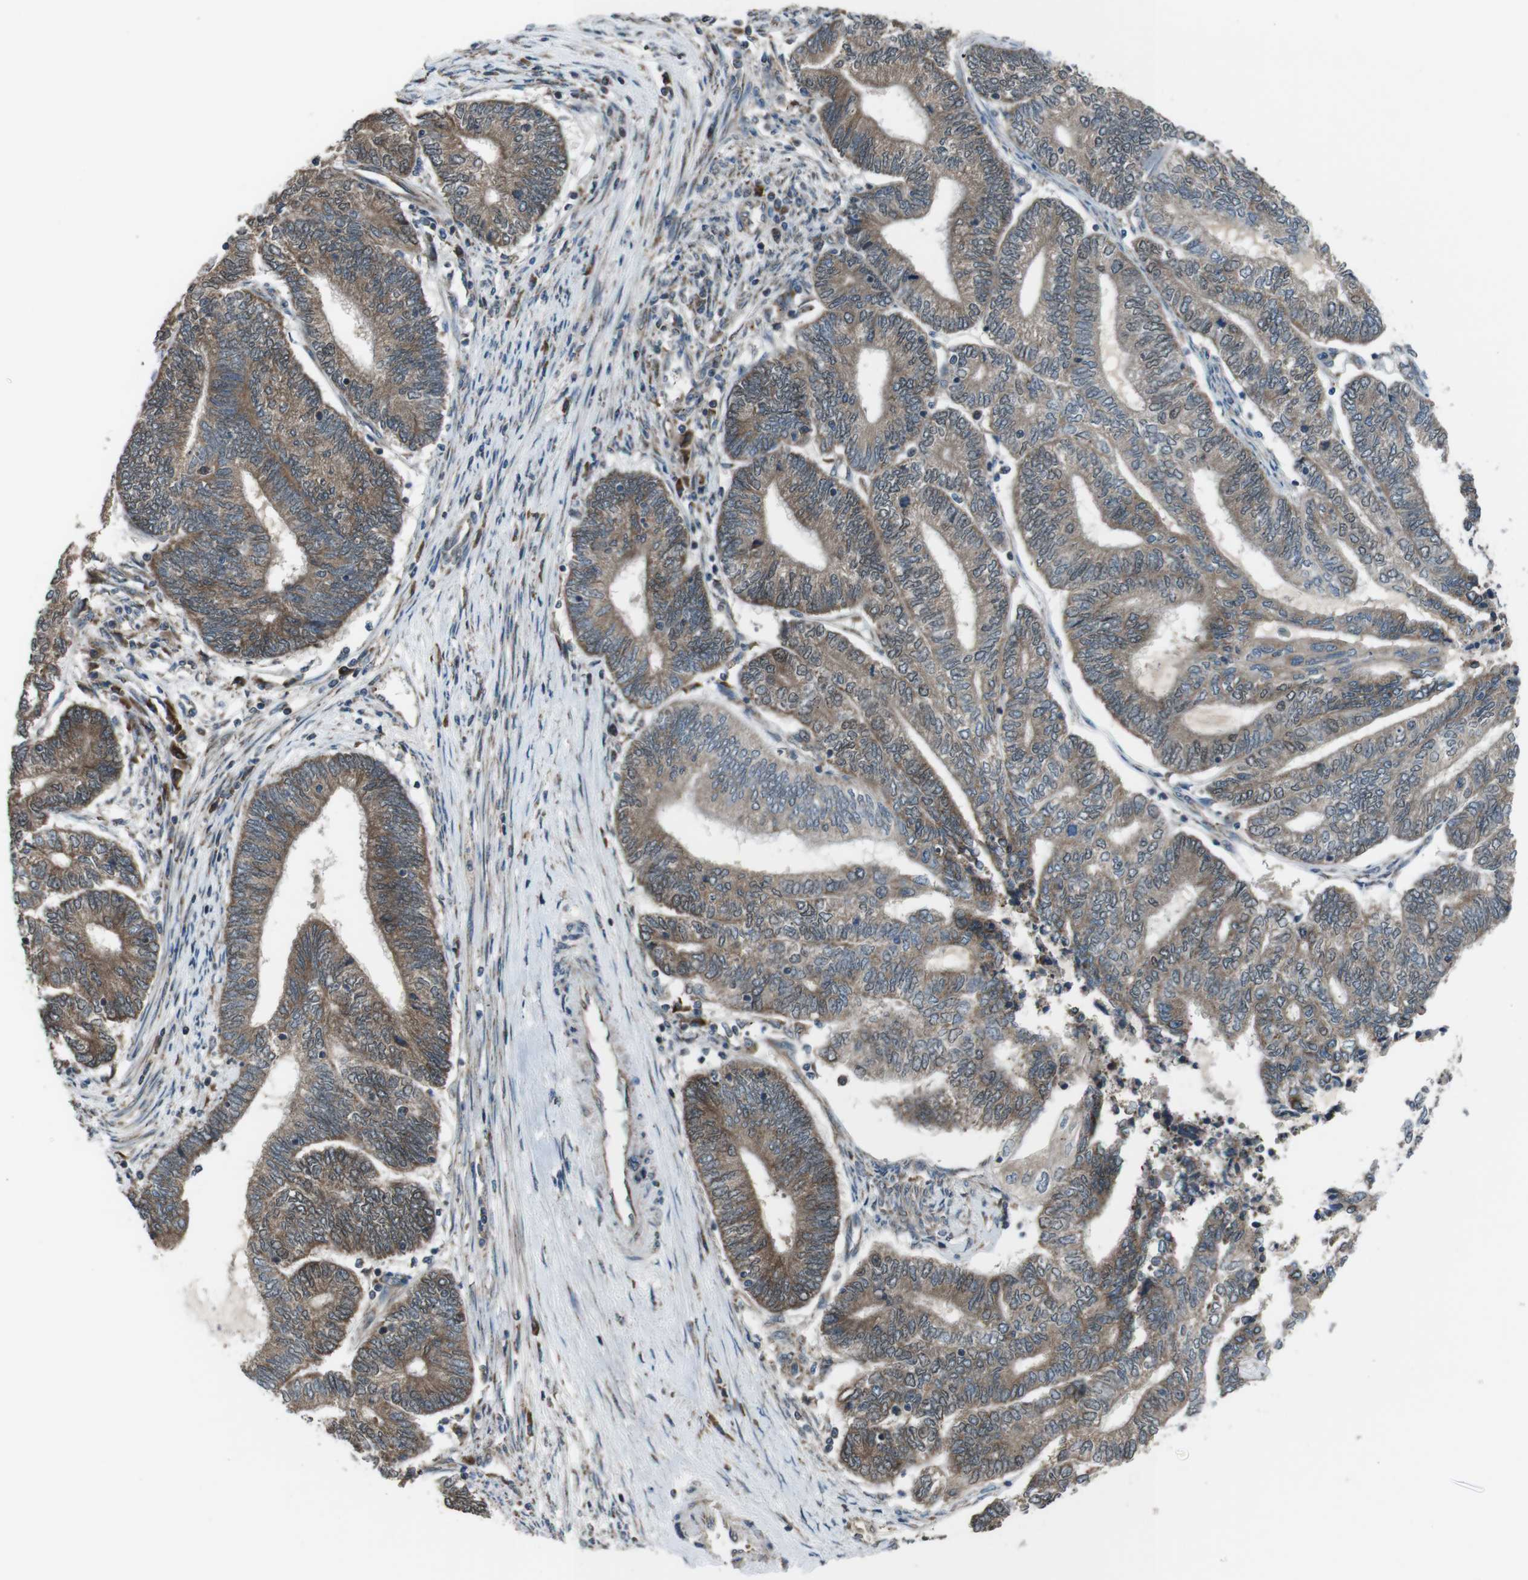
{"staining": {"intensity": "moderate", "quantity": ">75%", "location": "cytoplasmic/membranous"}, "tissue": "endometrial cancer", "cell_type": "Tumor cells", "image_type": "cancer", "snomed": [{"axis": "morphology", "description": "Adenocarcinoma, NOS"}, {"axis": "topography", "description": "Uterus"}, {"axis": "topography", "description": "Endometrium"}], "caption": "An immunohistochemistry (IHC) photomicrograph of tumor tissue is shown. Protein staining in brown highlights moderate cytoplasmic/membranous positivity in endometrial cancer (adenocarcinoma) within tumor cells. (DAB IHC, brown staining for protein, blue staining for nuclei).", "gene": "GIMAP8", "patient": {"sex": "female", "age": 70}}